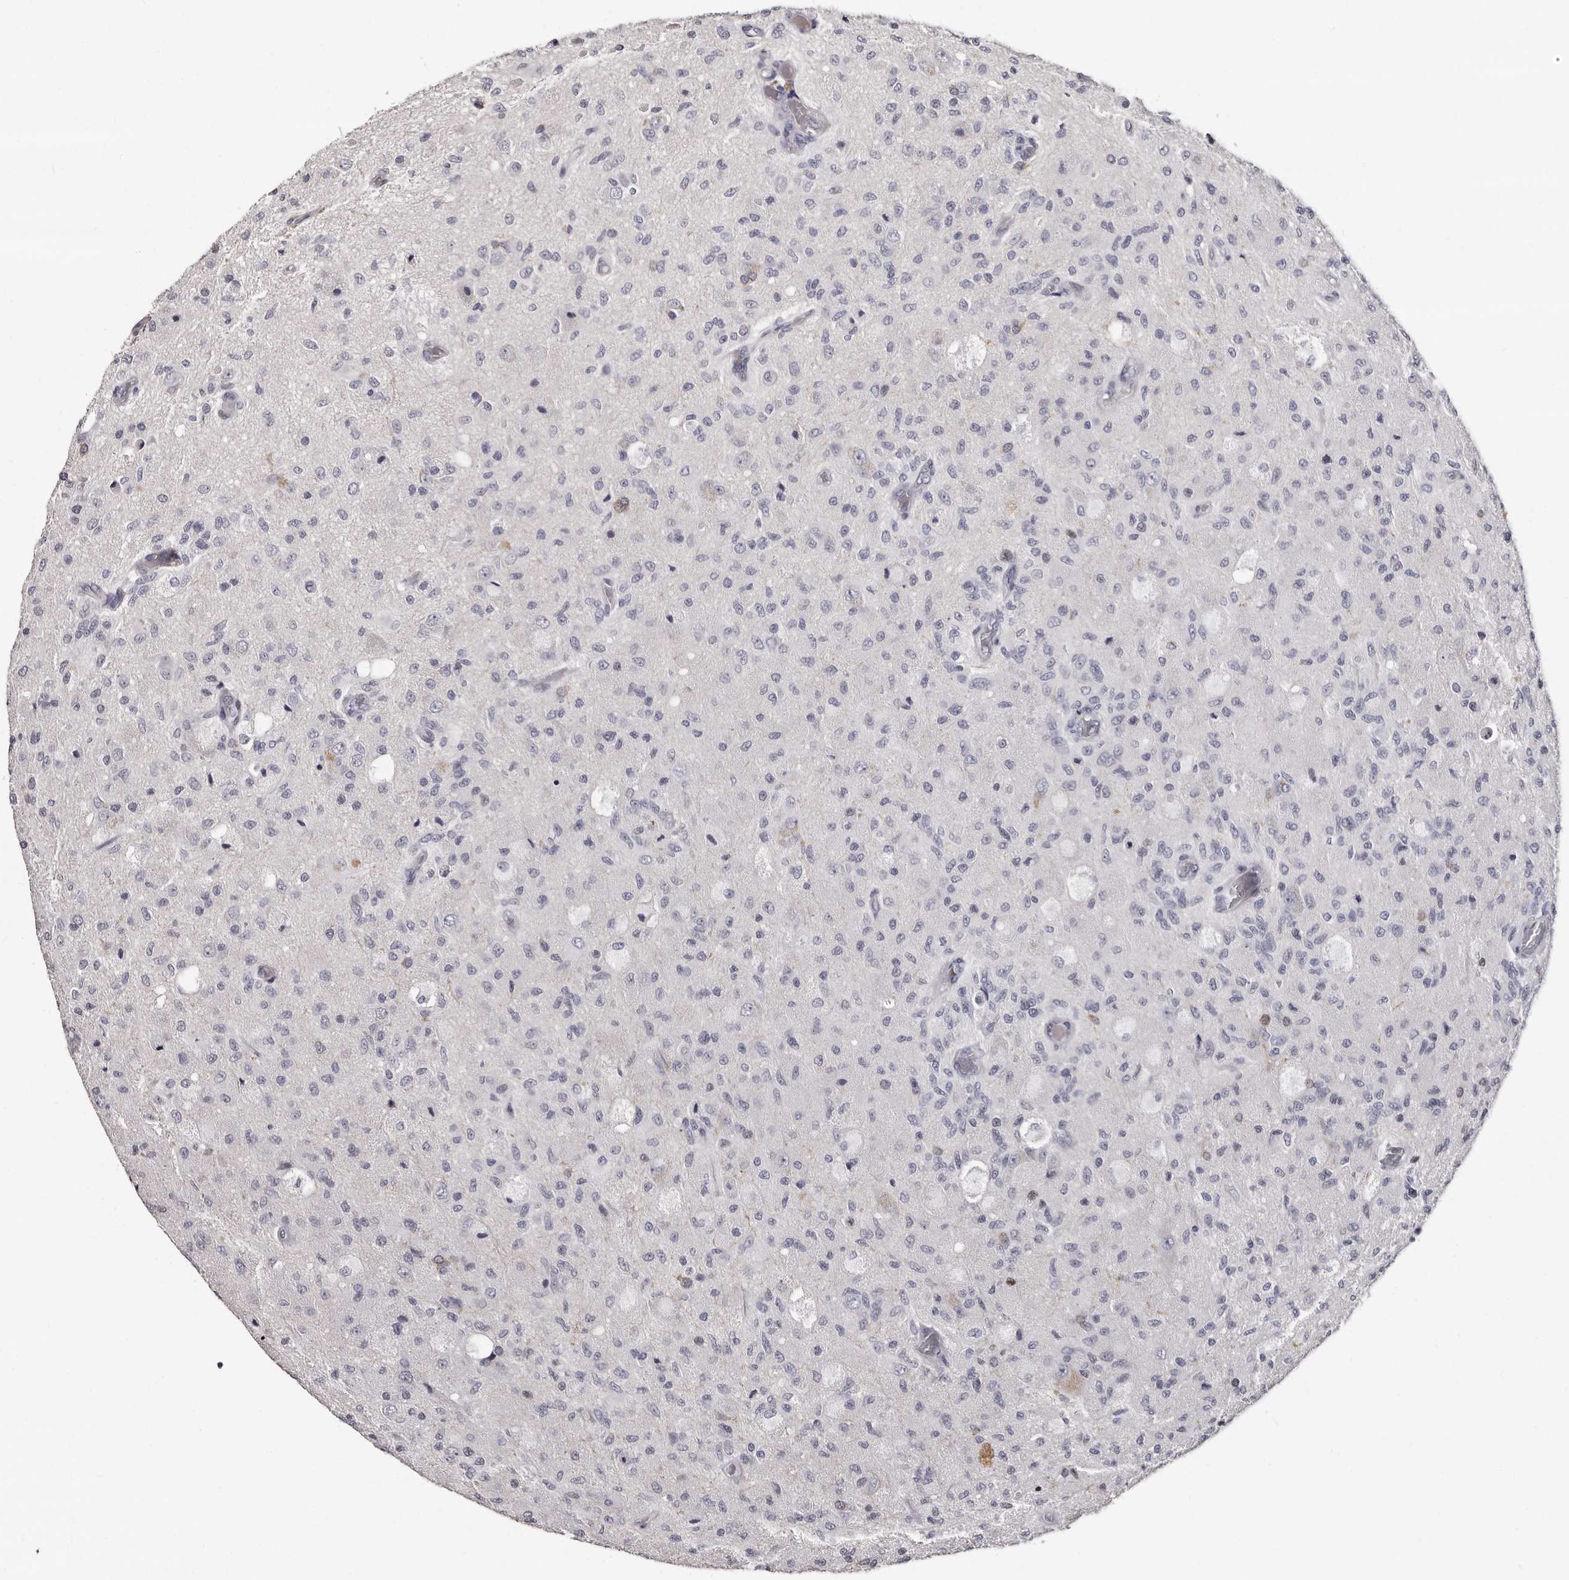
{"staining": {"intensity": "negative", "quantity": "none", "location": "none"}, "tissue": "glioma", "cell_type": "Tumor cells", "image_type": "cancer", "snomed": [{"axis": "morphology", "description": "Normal tissue, NOS"}, {"axis": "morphology", "description": "Glioma, malignant, High grade"}, {"axis": "topography", "description": "Cerebral cortex"}], "caption": "Immunohistochemistry photomicrograph of neoplastic tissue: glioma stained with DAB (3,3'-diaminobenzidine) shows no significant protein expression in tumor cells. (Brightfield microscopy of DAB IHC at high magnification).", "gene": "TBC1D22B", "patient": {"sex": "male", "age": 77}}